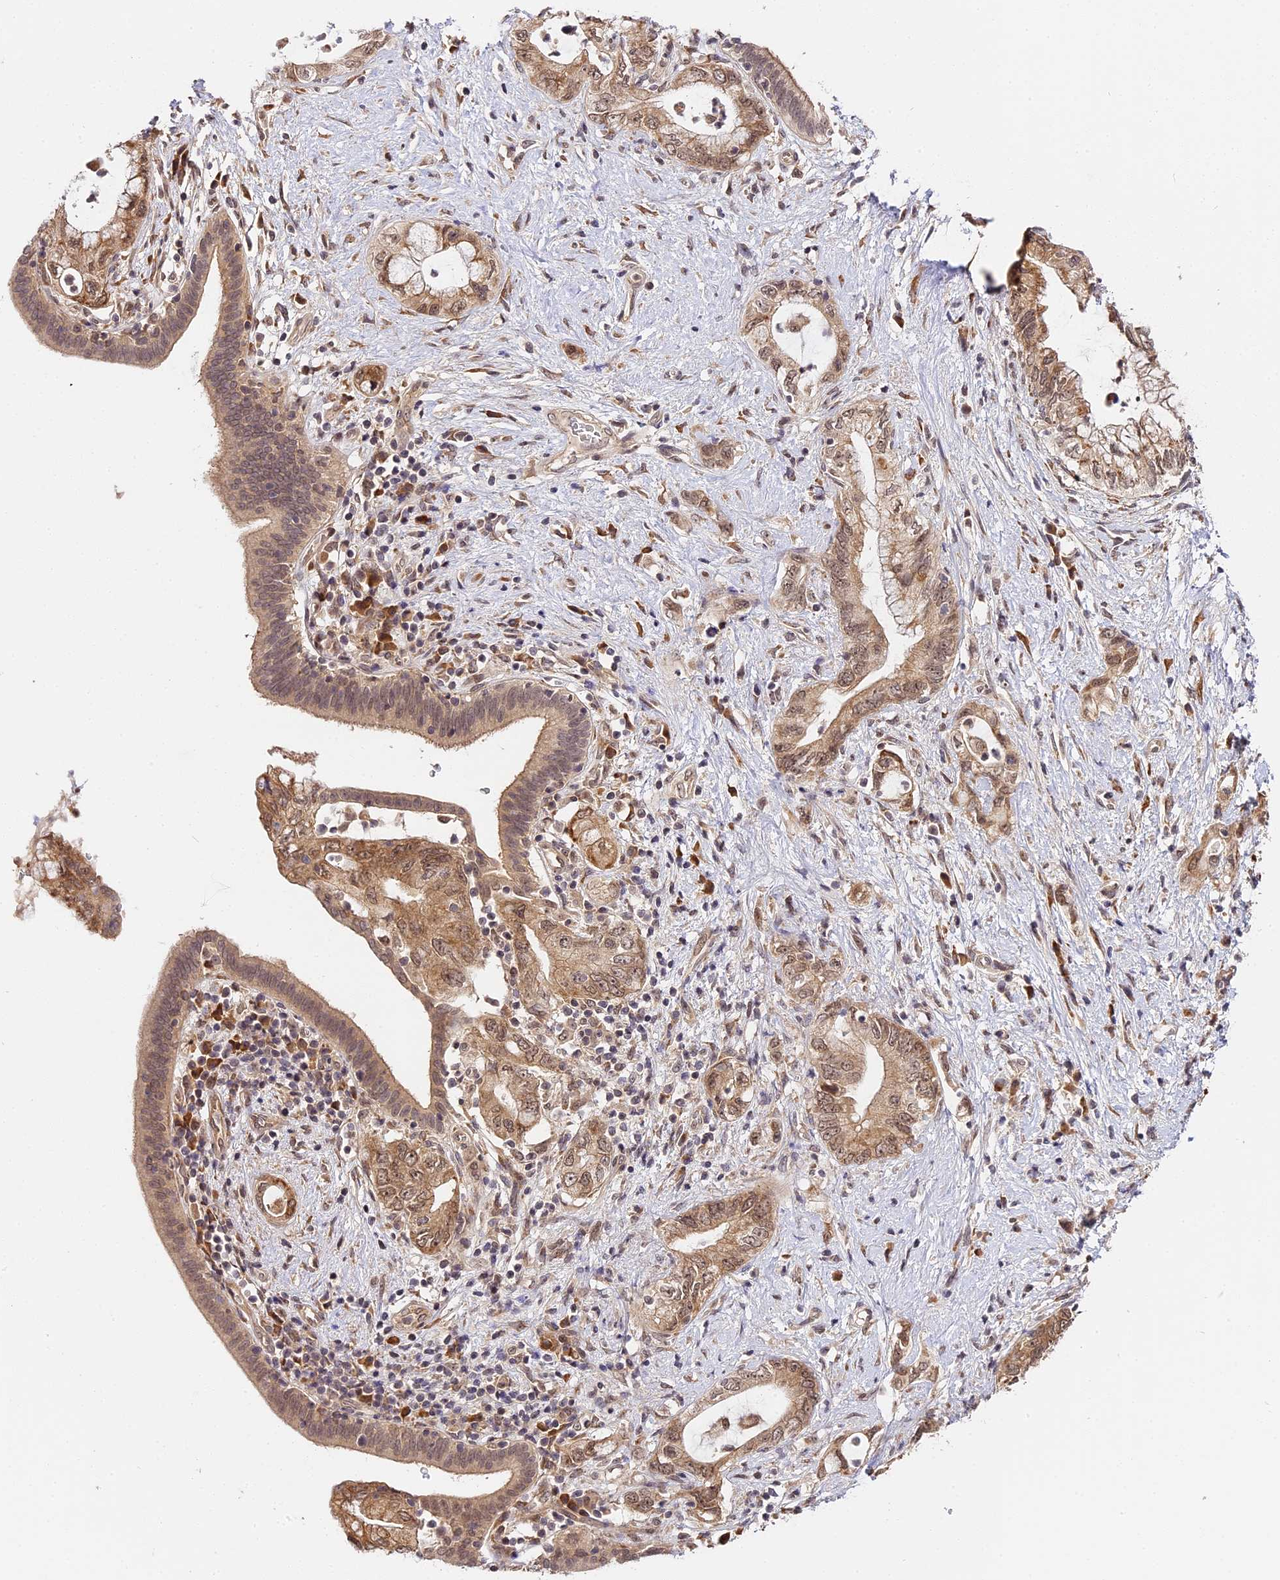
{"staining": {"intensity": "moderate", "quantity": ">75%", "location": "cytoplasmic/membranous"}, "tissue": "pancreatic cancer", "cell_type": "Tumor cells", "image_type": "cancer", "snomed": [{"axis": "morphology", "description": "Adenocarcinoma, NOS"}, {"axis": "topography", "description": "Pancreas"}], "caption": "High-magnification brightfield microscopy of pancreatic cancer (adenocarcinoma) stained with DAB (brown) and counterstained with hematoxylin (blue). tumor cells exhibit moderate cytoplasmic/membranous staining is identified in approximately>75% of cells.", "gene": "IMPACT", "patient": {"sex": "female", "age": 73}}